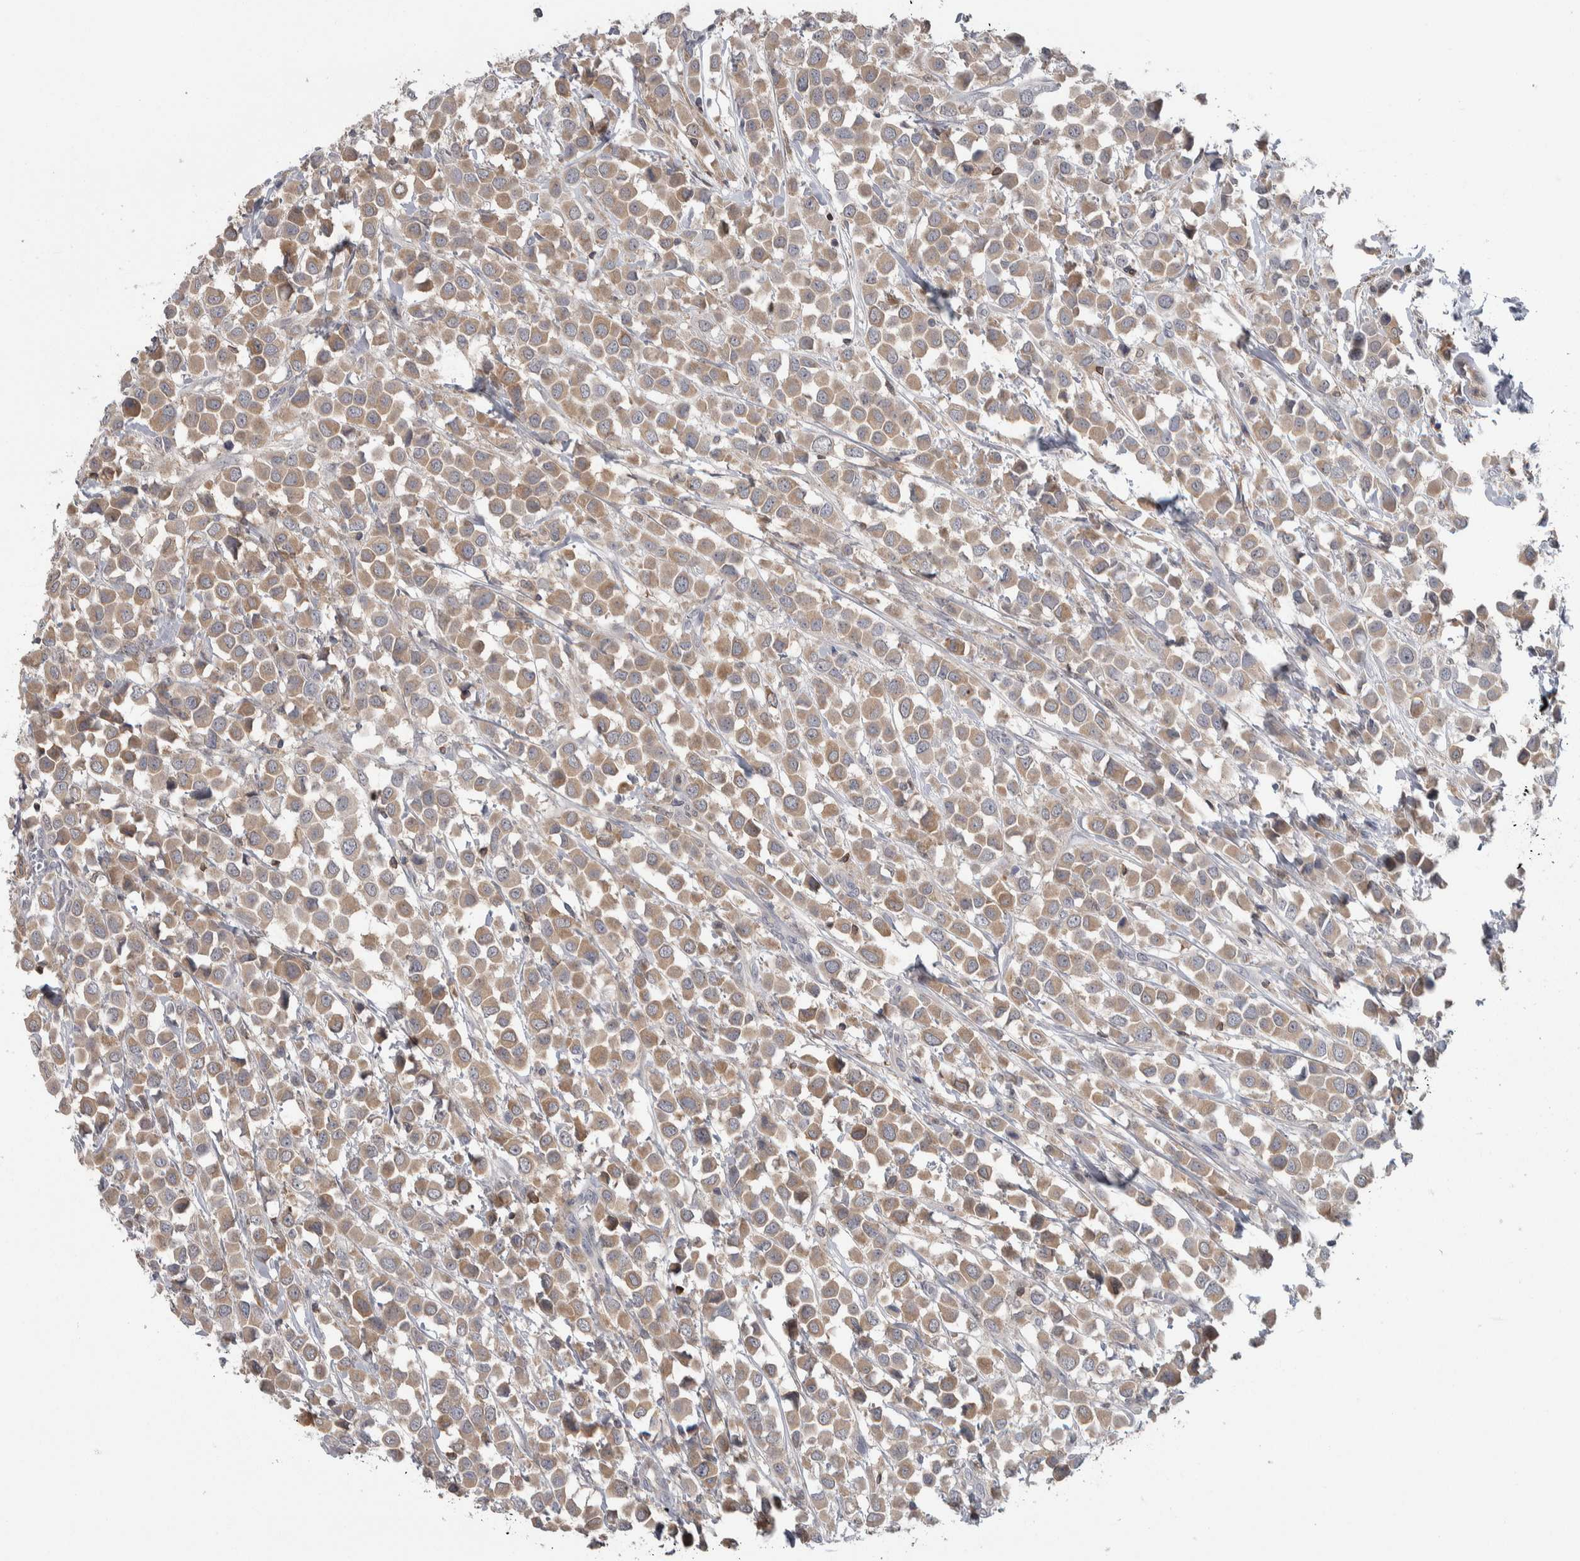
{"staining": {"intensity": "moderate", "quantity": ">75%", "location": "cytoplasmic/membranous"}, "tissue": "breast cancer", "cell_type": "Tumor cells", "image_type": "cancer", "snomed": [{"axis": "morphology", "description": "Duct carcinoma"}, {"axis": "topography", "description": "Breast"}], "caption": "Tumor cells demonstrate moderate cytoplasmic/membranous staining in about >75% of cells in infiltrating ductal carcinoma (breast).", "gene": "HTATIP2", "patient": {"sex": "female", "age": 61}}